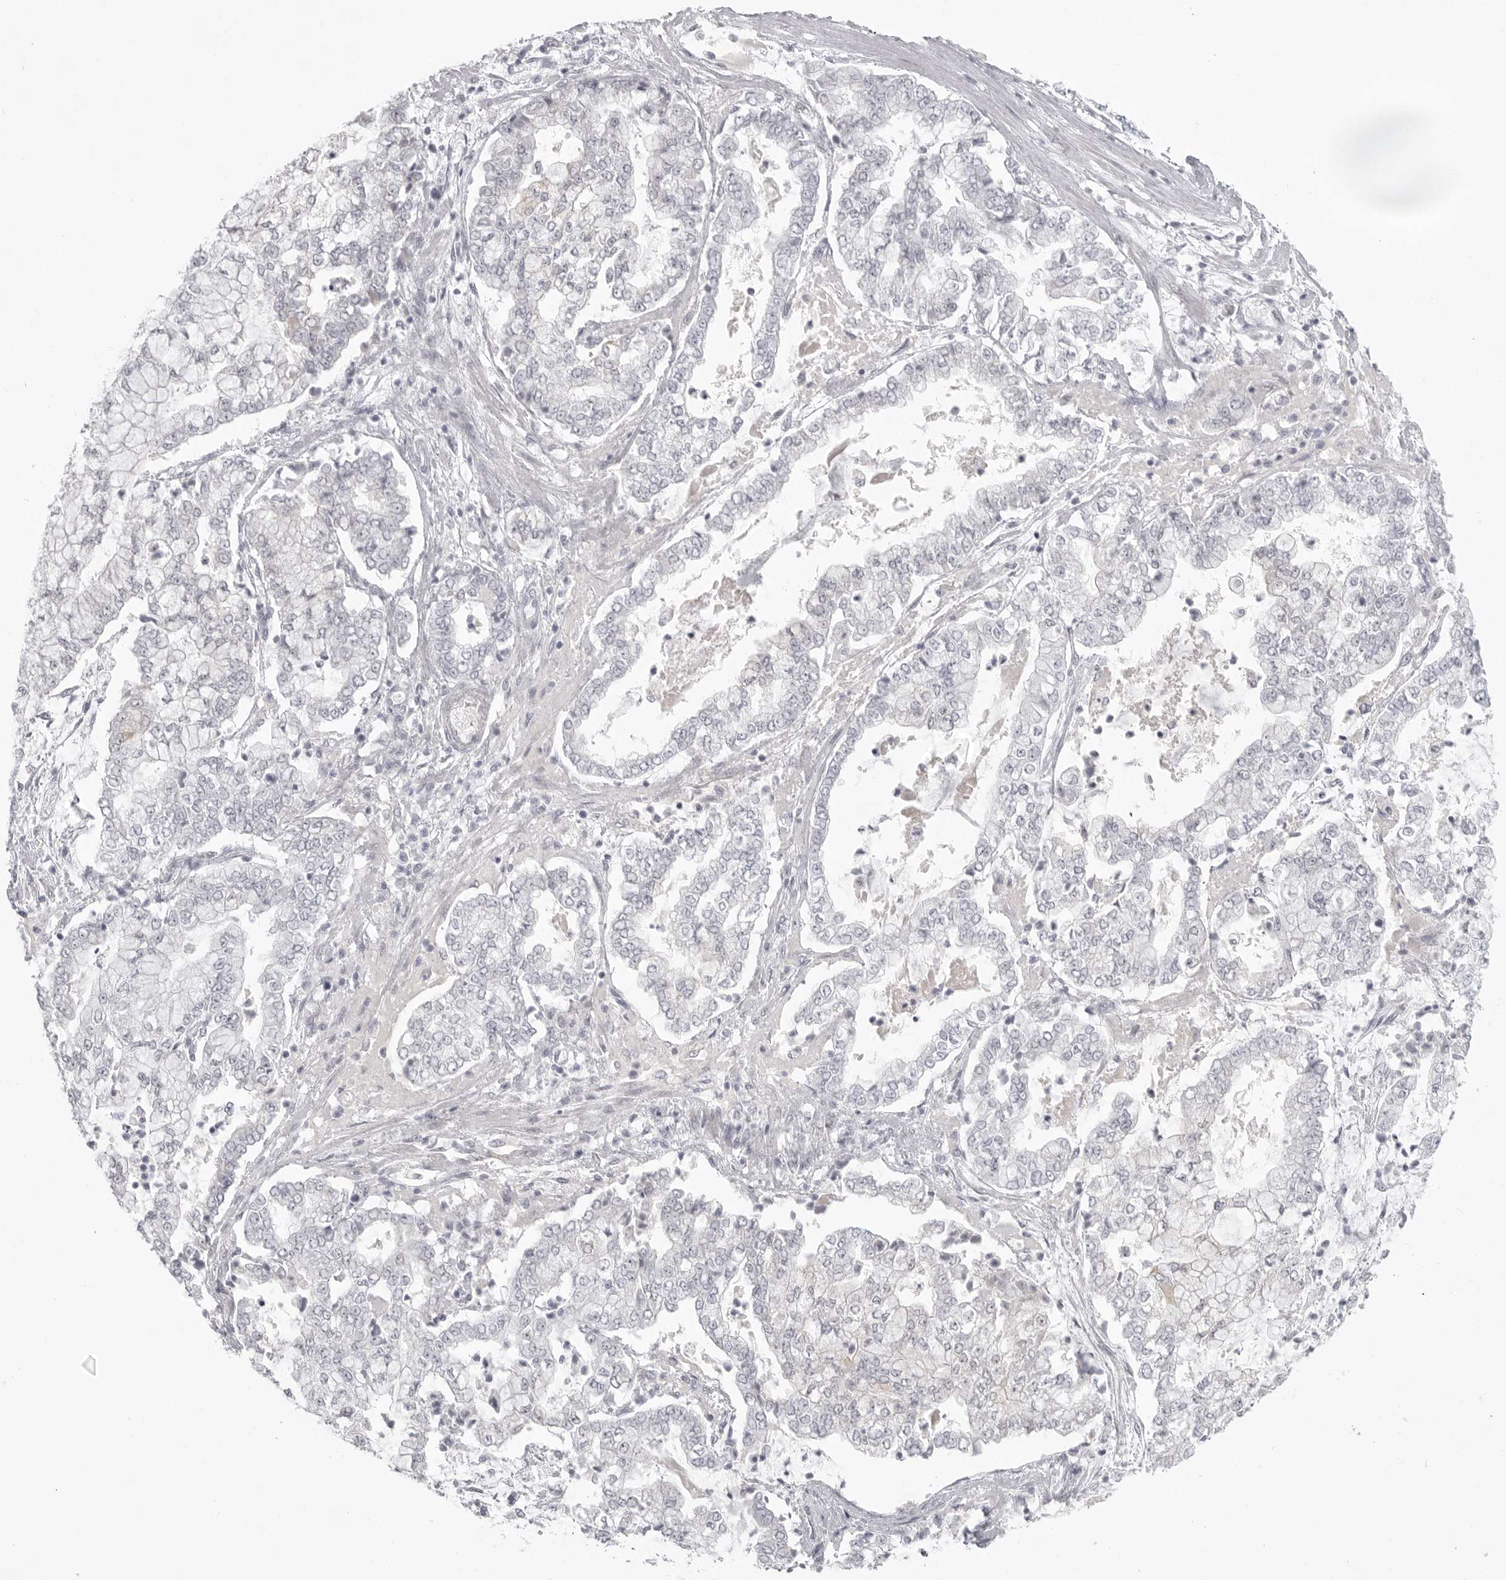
{"staining": {"intensity": "negative", "quantity": "none", "location": "none"}, "tissue": "stomach cancer", "cell_type": "Tumor cells", "image_type": "cancer", "snomed": [{"axis": "morphology", "description": "Adenocarcinoma, NOS"}, {"axis": "topography", "description": "Stomach"}], "caption": "DAB immunohistochemical staining of human stomach cancer displays no significant positivity in tumor cells.", "gene": "TCTN3", "patient": {"sex": "male", "age": 76}}